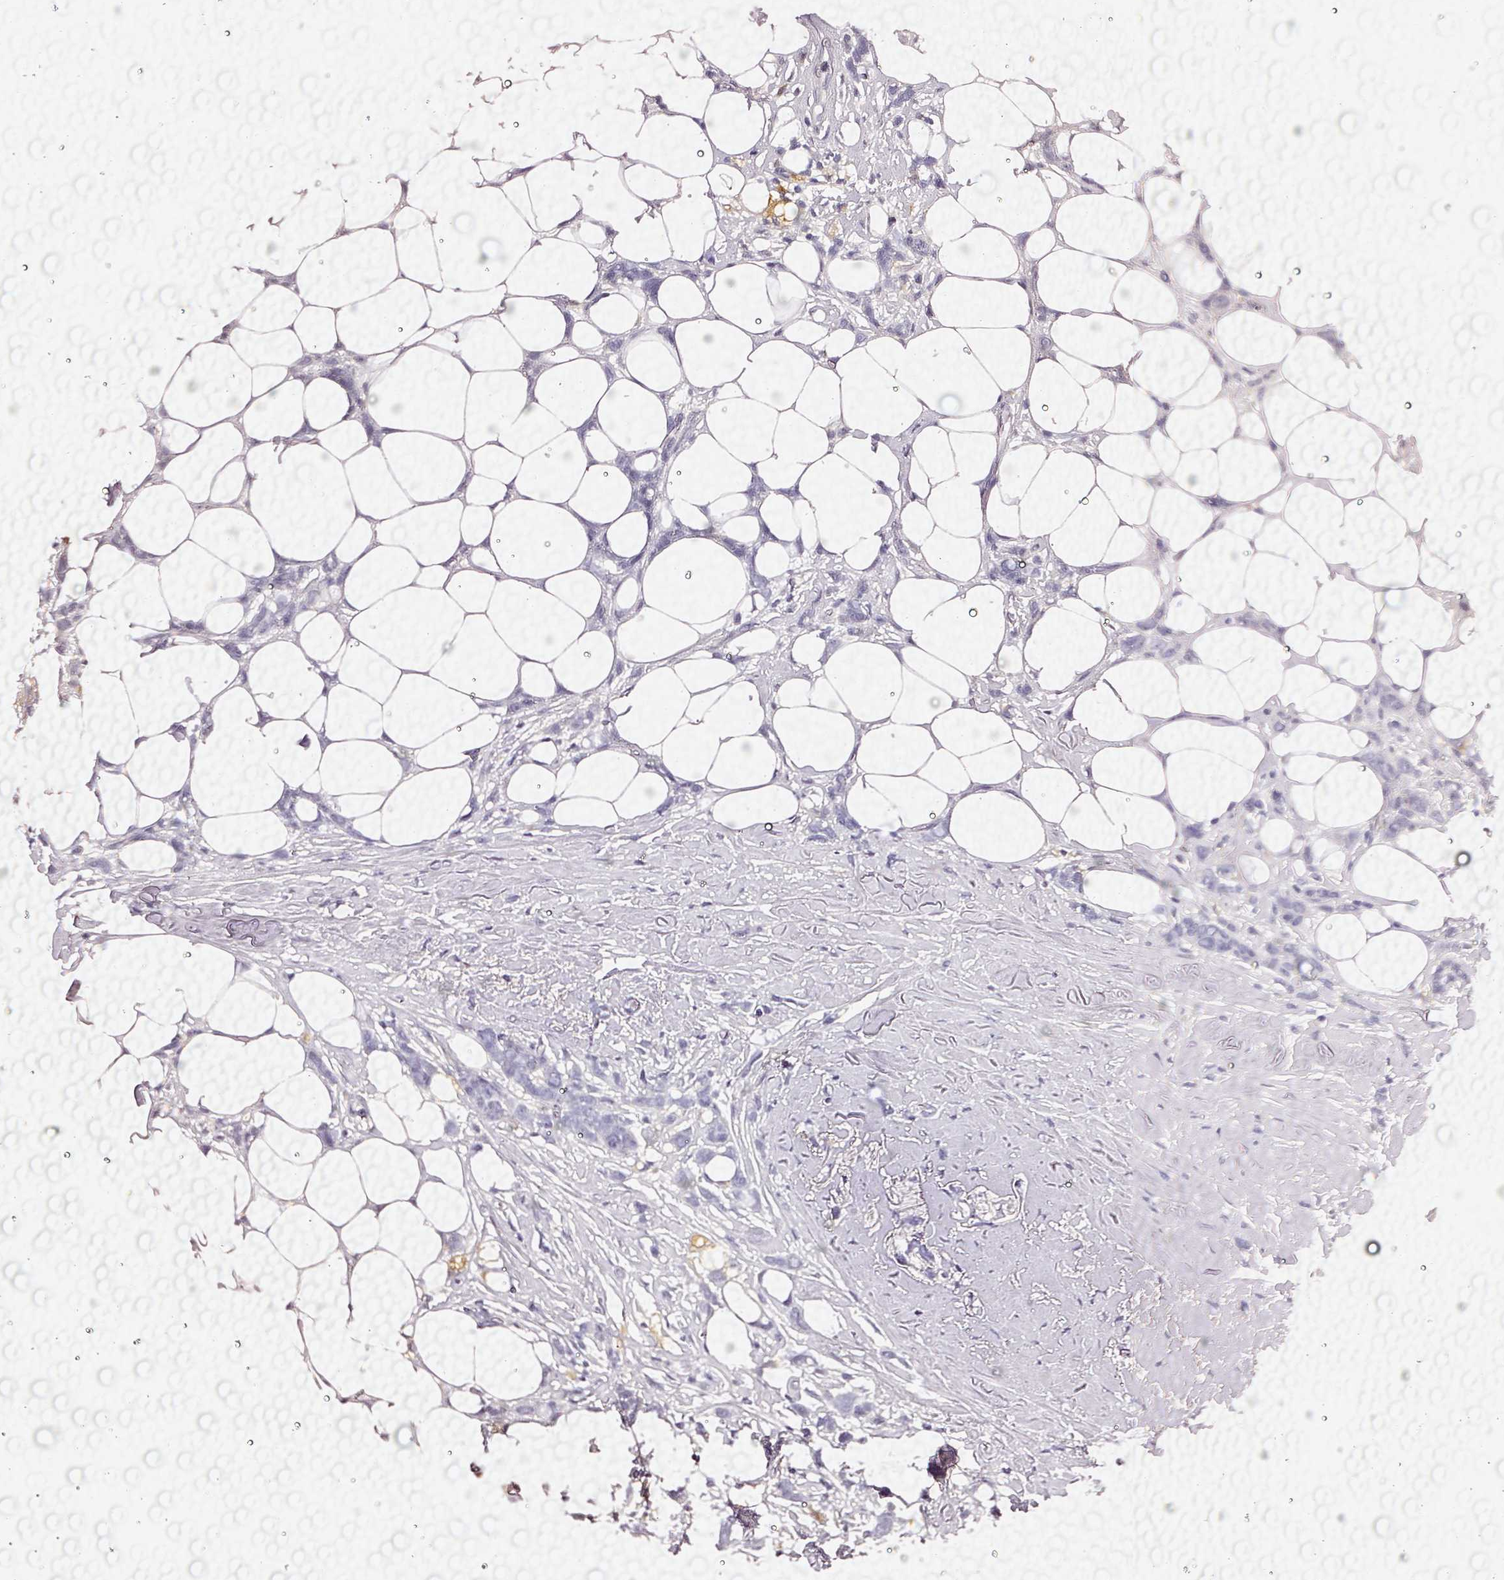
{"staining": {"intensity": "negative", "quantity": "none", "location": "none"}, "tissue": "breast cancer", "cell_type": "Tumor cells", "image_type": "cancer", "snomed": [{"axis": "morphology", "description": "Duct carcinoma"}, {"axis": "topography", "description": "Breast"}], "caption": "Tumor cells show no significant protein expression in breast cancer (intraductal carcinoma). The staining is performed using DAB brown chromogen with nuclei counter-stained in using hematoxylin.", "gene": "CYB561A3", "patient": {"sex": "female", "age": 80}}